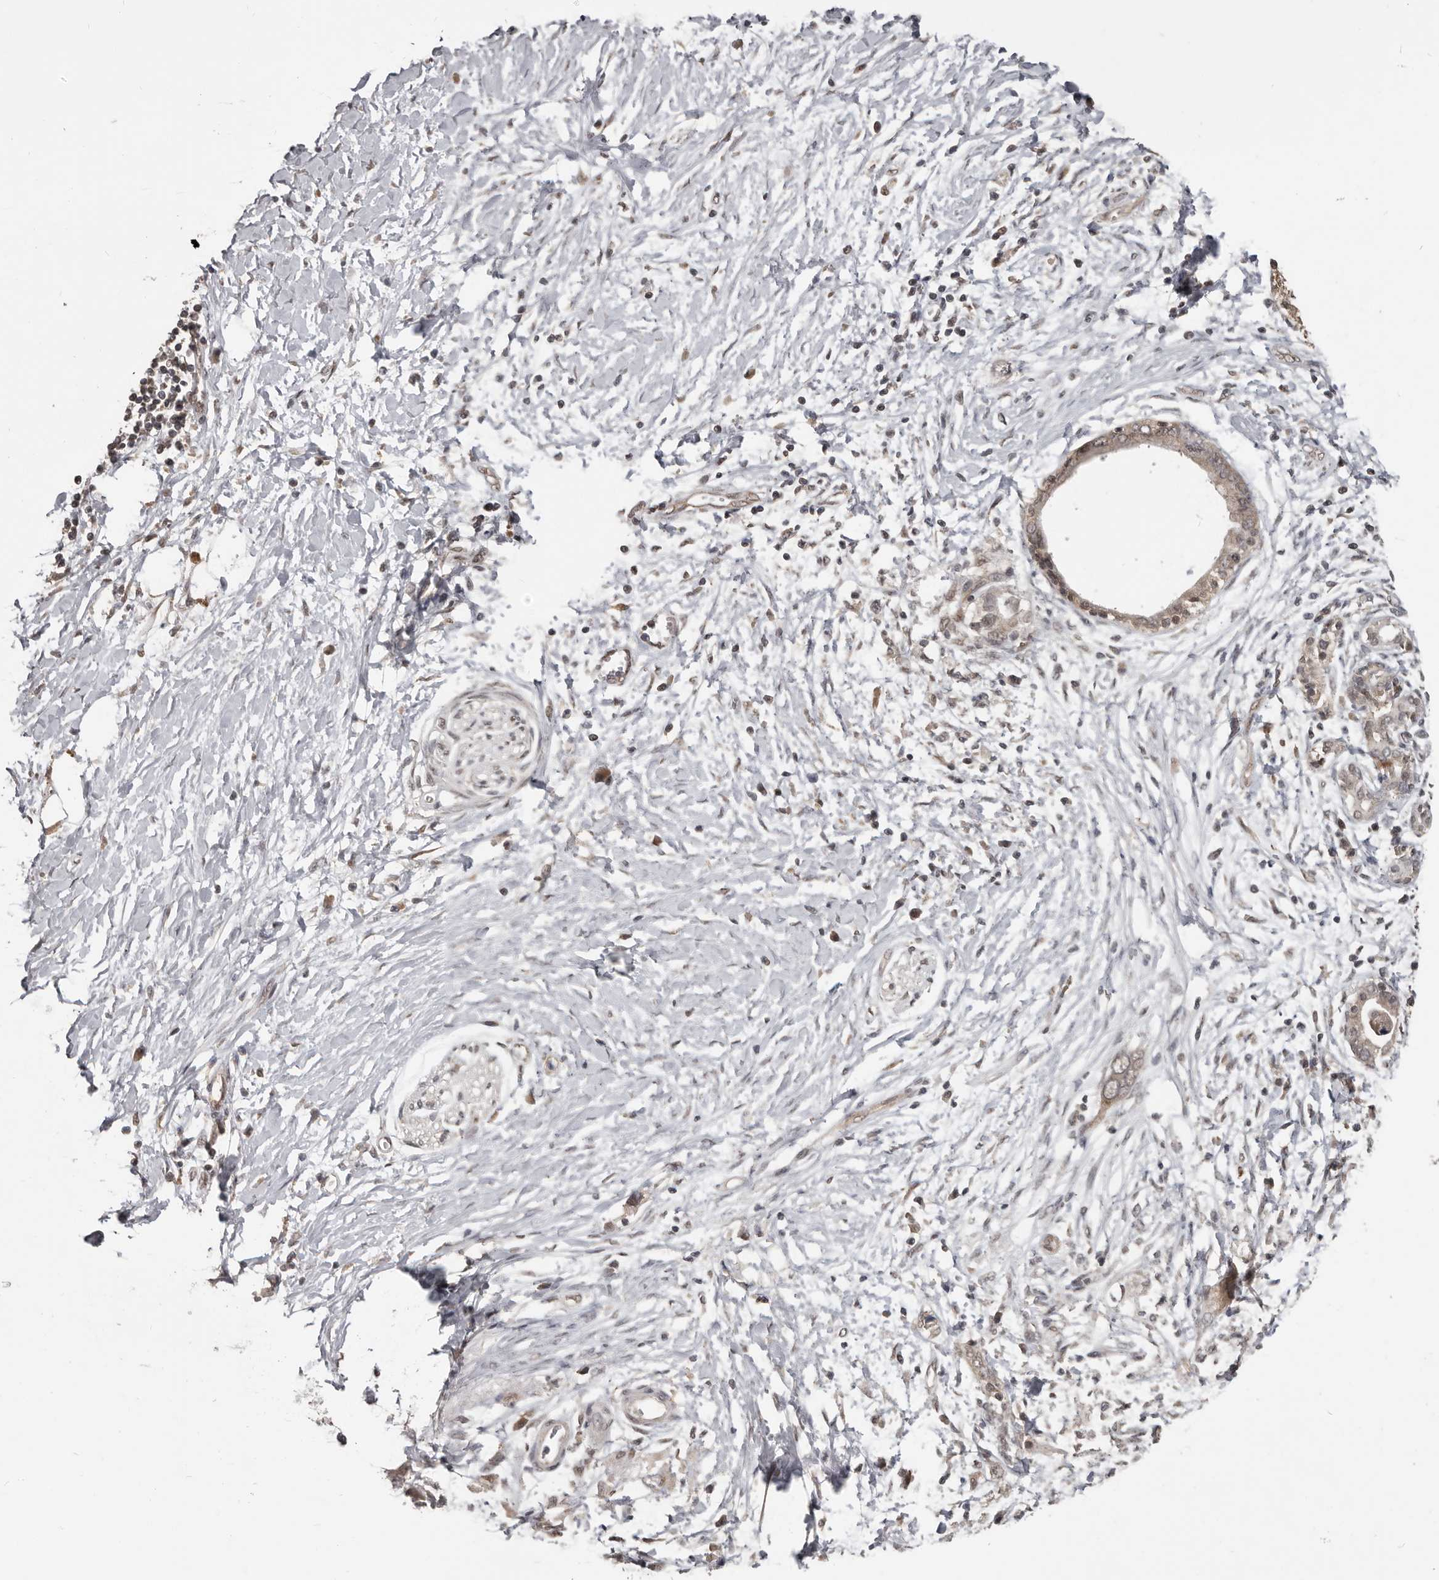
{"staining": {"intensity": "weak", "quantity": ">75%", "location": "cytoplasmic/membranous,nuclear"}, "tissue": "pancreatic cancer", "cell_type": "Tumor cells", "image_type": "cancer", "snomed": [{"axis": "morphology", "description": "Normal tissue, NOS"}, {"axis": "morphology", "description": "Adenocarcinoma, NOS"}, {"axis": "topography", "description": "Pancreas"}, {"axis": "topography", "description": "Peripheral nerve tissue"}], "caption": "The micrograph exhibits a brown stain indicating the presence of a protein in the cytoplasmic/membranous and nuclear of tumor cells in adenocarcinoma (pancreatic). (brown staining indicates protein expression, while blue staining denotes nuclei).", "gene": "ZFP14", "patient": {"sex": "male", "age": 59}}